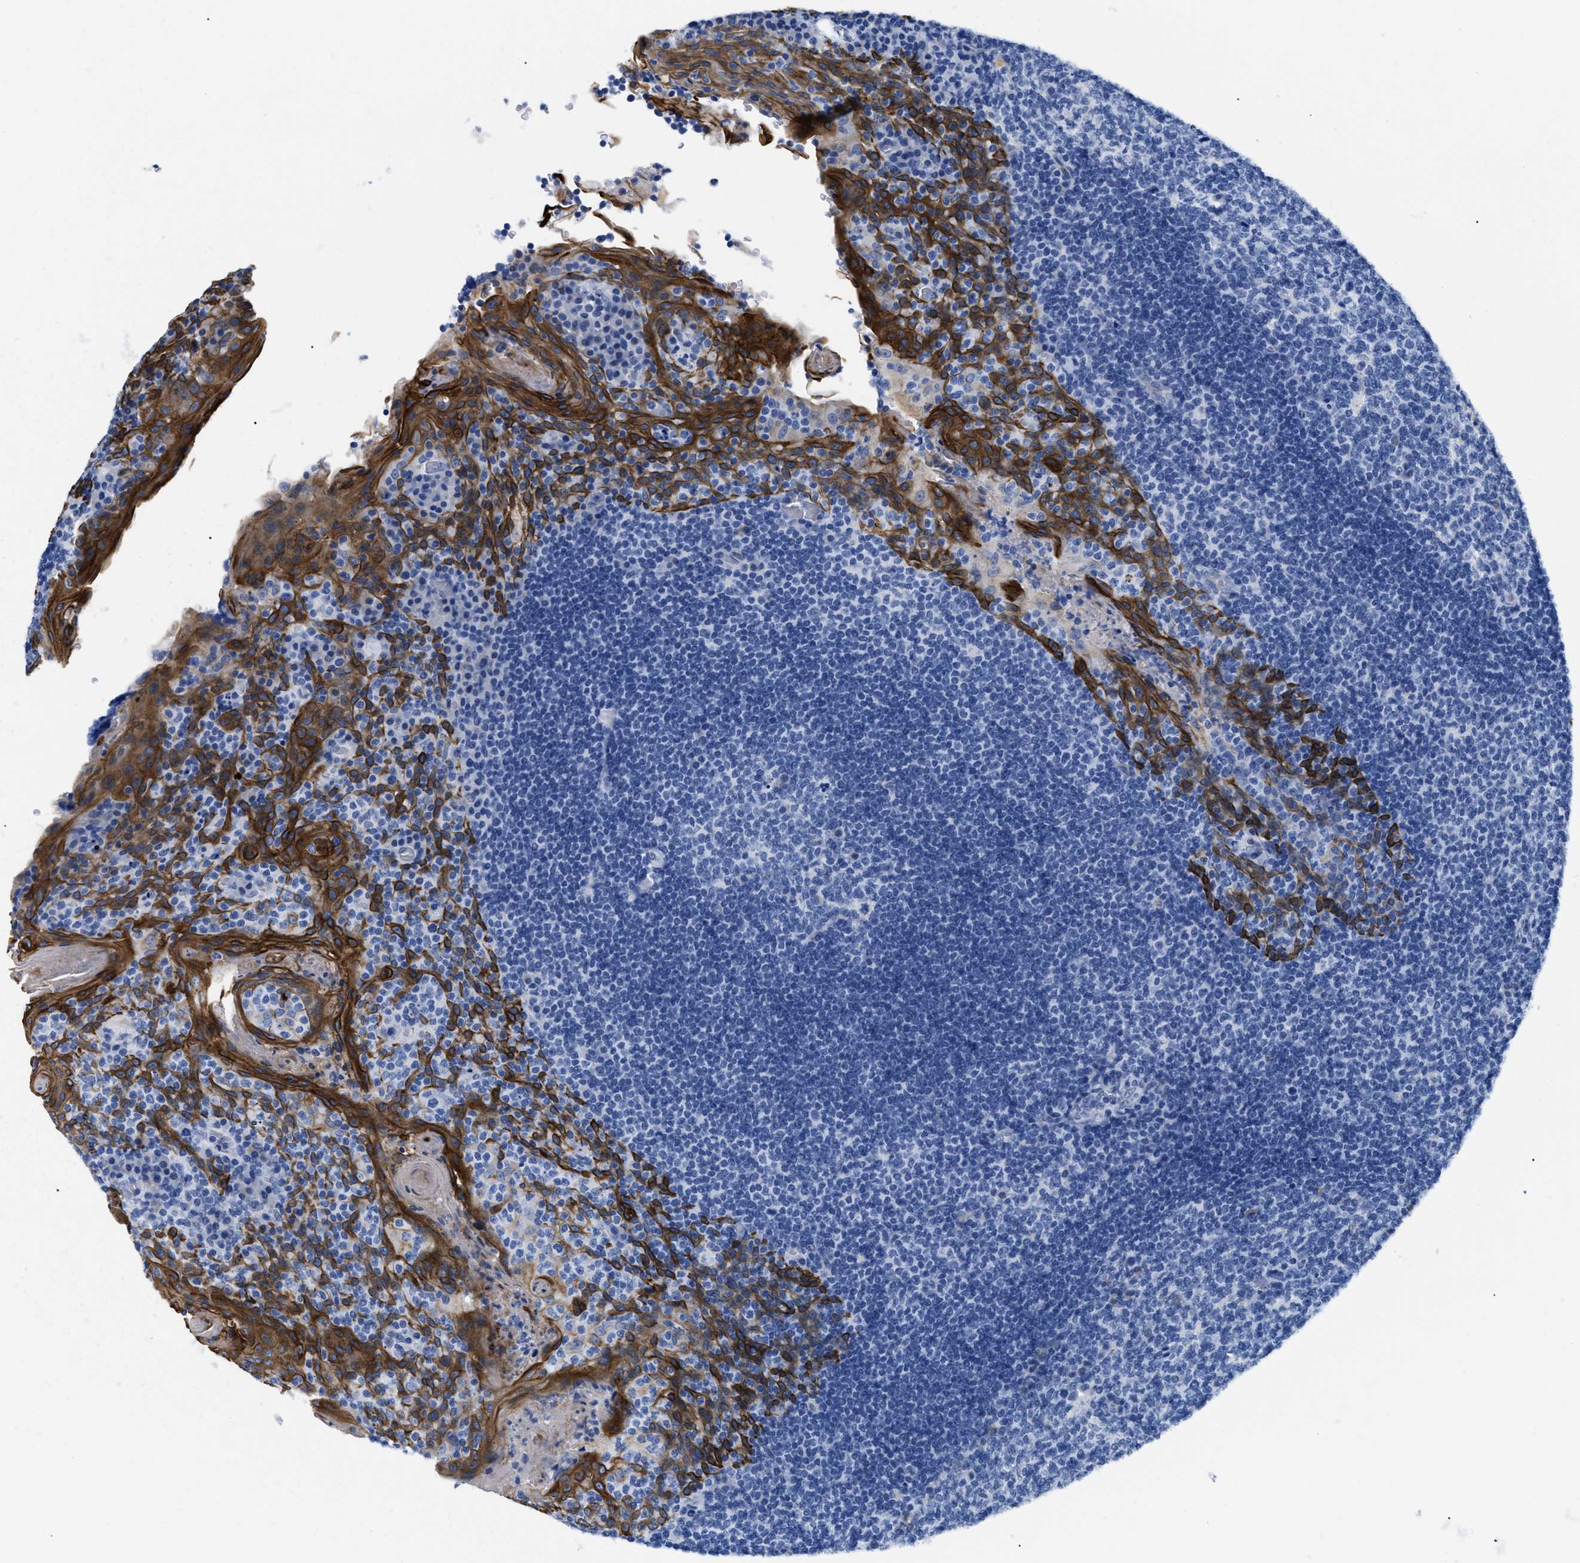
{"staining": {"intensity": "negative", "quantity": "none", "location": "none"}, "tissue": "tonsil", "cell_type": "Germinal center cells", "image_type": "normal", "snomed": [{"axis": "morphology", "description": "Normal tissue, NOS"}, {"axis": "topography", "description": "Tonsil"}], "caption": "High magnification brightfield microscopy of benign tonsil stained with DAB (3,3'-diaminobenzidine) (brown) and counterstained with hematoxylin (blue): germinal center cells show no significant expression. Brightfield microscopy of immunohistochemistry (IHC) stained with DAB (3,3'-diaminobenzidine) (brown) and hematoxylin (blue), captured at high magnification.", "gene": "TMEM68", "patient": {"sex": "male", "age": 17}}